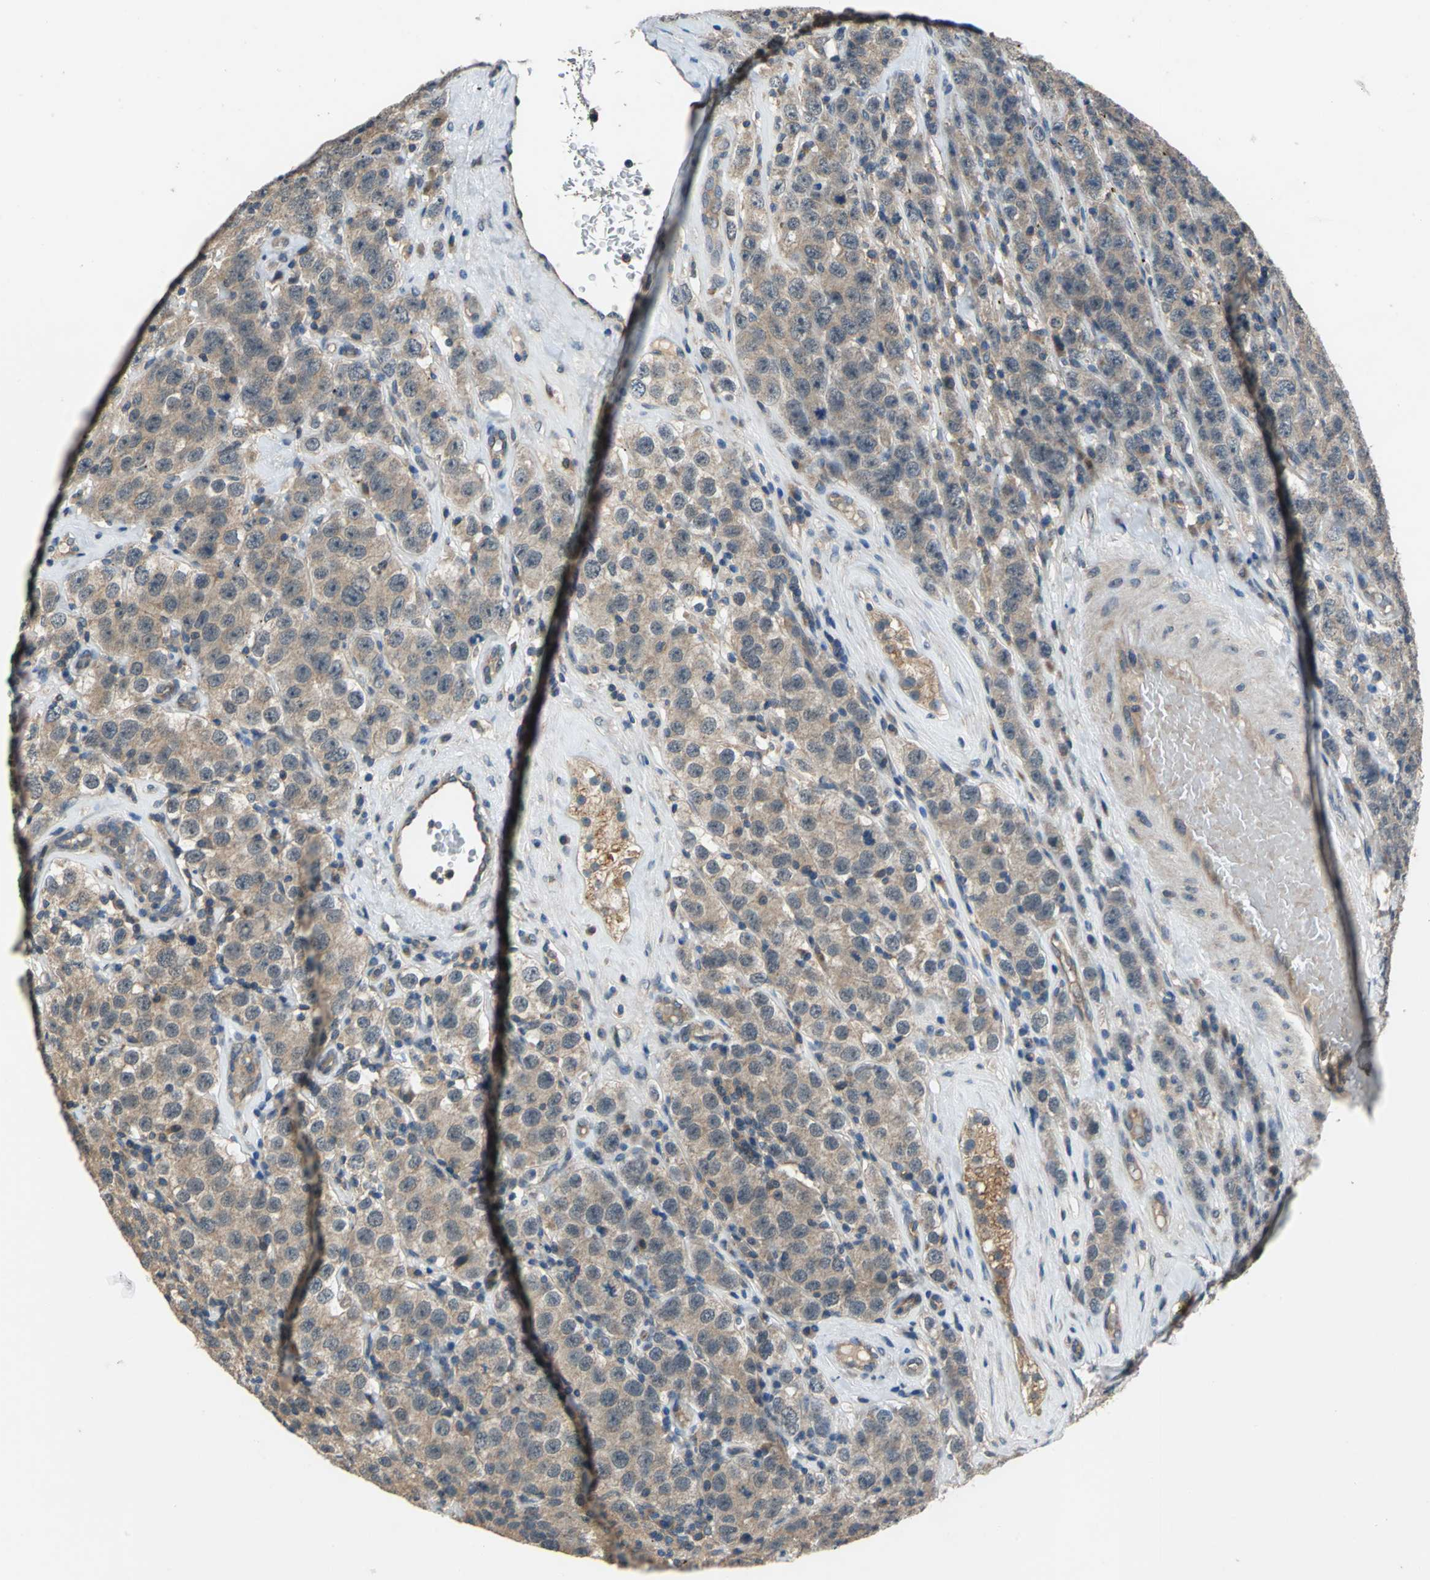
{"staining": {"intensity": "moderate", "quantity": ">75%", "location": "cytoplasmic/membranous"}, "tissue": "testis cancer", "cell_type": "Tumor cells", "image_type": "cancer", "snomed": [{"axis": "morphology", "description": "Seminoma, NOS"}, {"axis": "topography", "description": "Testis"}], "caption": "This image exhibits testis cancer (seminoma) stained with immunohistochemistry (IHC) to label a protein in brown. The cytoplasmic/membranous of tumor cells show moderate positivity for the protein. Nuclei are counter-stained blue.", "gene": "EMCN", "patient": {"sex": "male", "age": 52}}